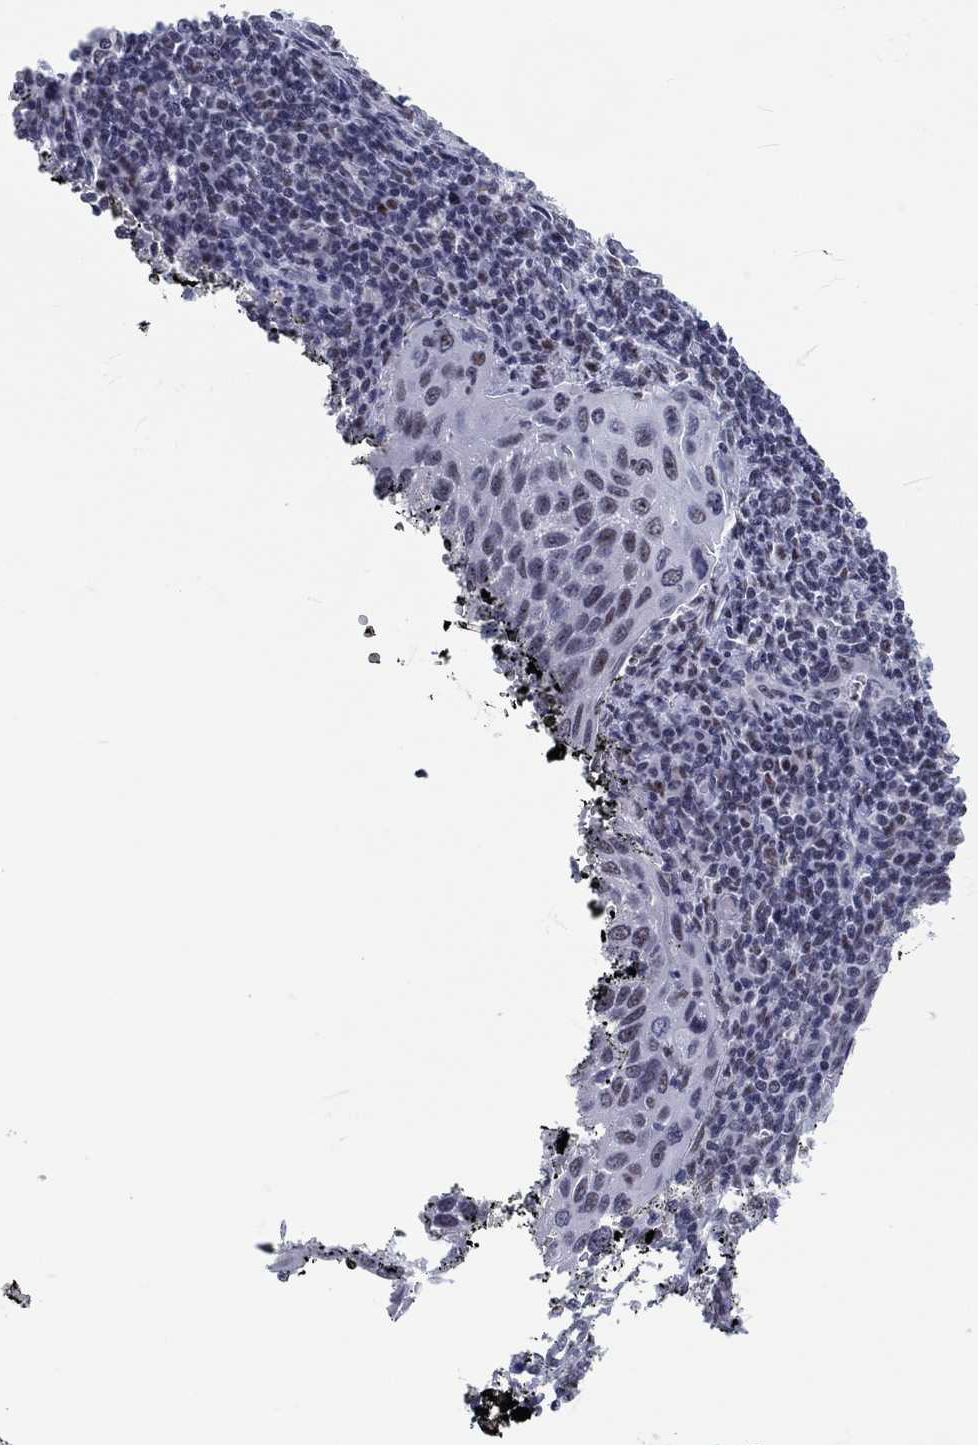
{"staining": {"intensity": "negative", "quantity": "none", "location": "none"}, "tissue": "cervical cancer", "cell_type": "Tumor cells", "image_type": "cancer", "snomed": [{"axis": "morphology", "description": "Squamous cell carcinoma, NOS"}, {"axis": "topography", "description": "Cervix"}], "caption": "Human cervical cancer stained for a protein using immunohistochemistry displays no staining in tumor cells.", "gene": "MAPK8IP1", "patient": {"sex": "female", "age": 54}}